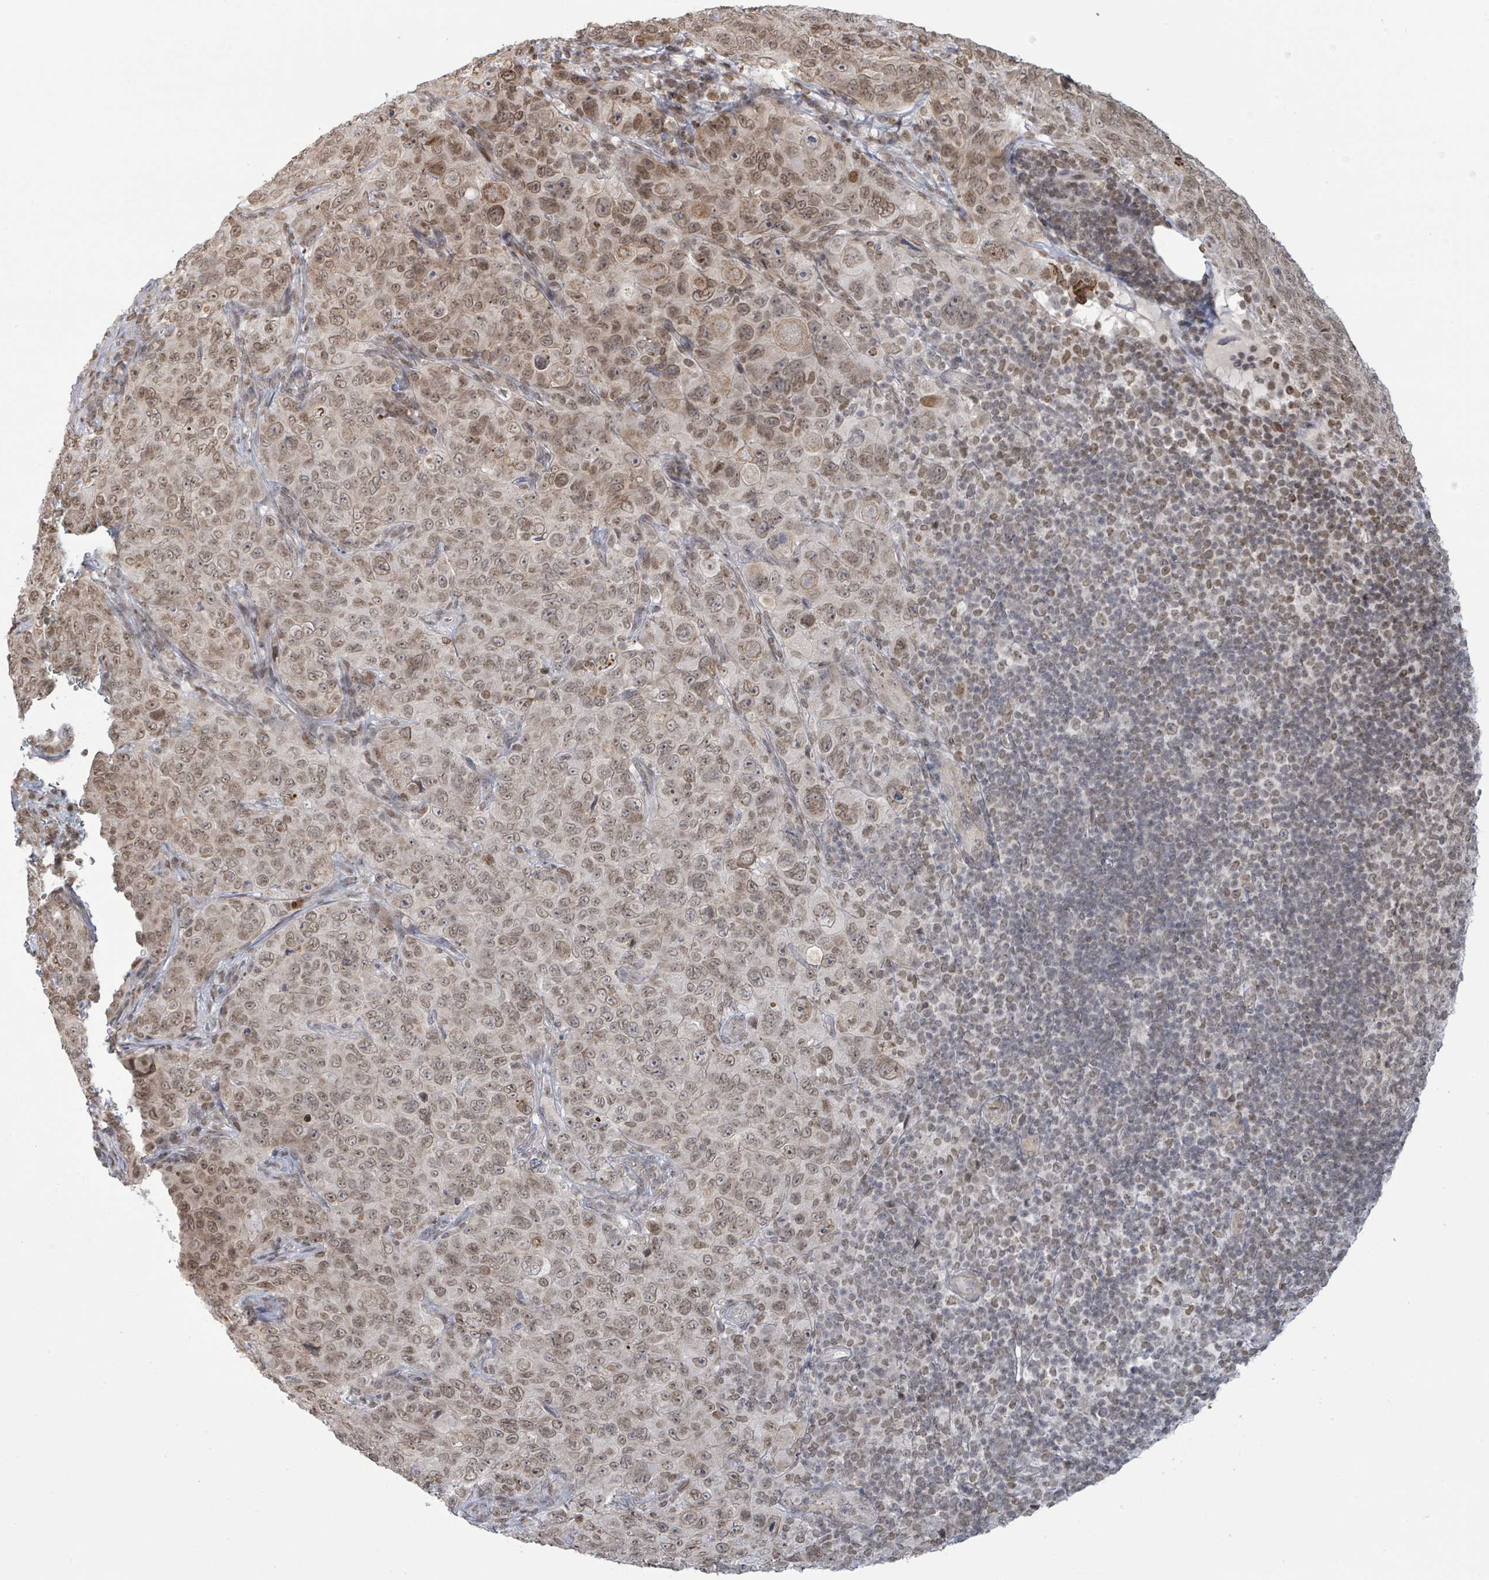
{"staining": {"intensity": "moderate", "quantity": ">75%", "location": "nuclear"}, "tissue": "pancreatic cancer", "cell_type": "Tumor cells", "image_type": "cancer", "snomed": [{"axis": "morphology", "description": "Adenocarcinoma, NOS"}, {"axis": "topography", "description": "Pancreas"}], "caption": "Immunohistochemical staining of human adenocarcinoma (pancreatic) displays moderate nuclear protein positivity in approximately >75% of tumor cells.", "gene": "SBF2", "patient": {"sex": "male", "age": 68}}